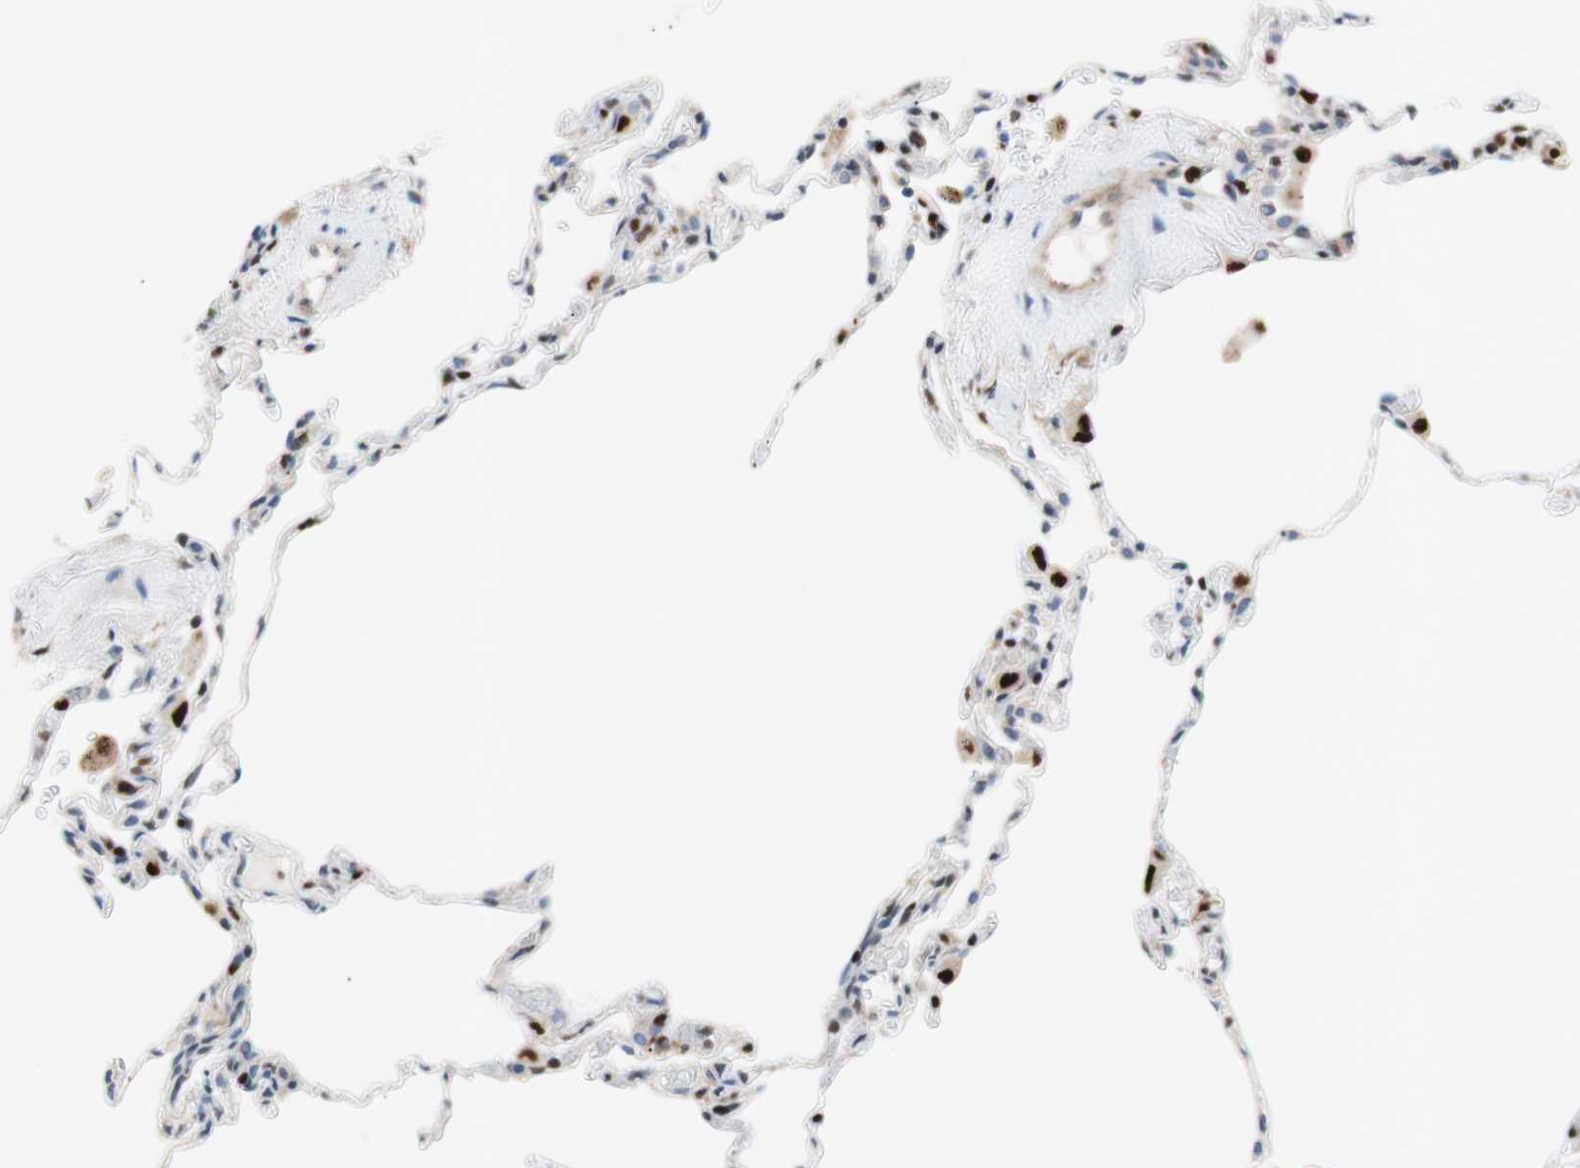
{"staining": {"intensity": "negative", "quantity": "none", "location": "none"}, "tissue": "lung", "cell_type": "Alveolar cells", "image_type": "normal", "snomed": [{"axis": "morphology", "description": "Normal tissue, NOS"}, {"axis": "topography", "description": "Lung"}], "caption": "This is an immunohistochemistry histopathology image of unremarkable lung. There is no expression in alveolar cells.", "gene": "EED", "patient": {"sex": "male", "age": 59}}